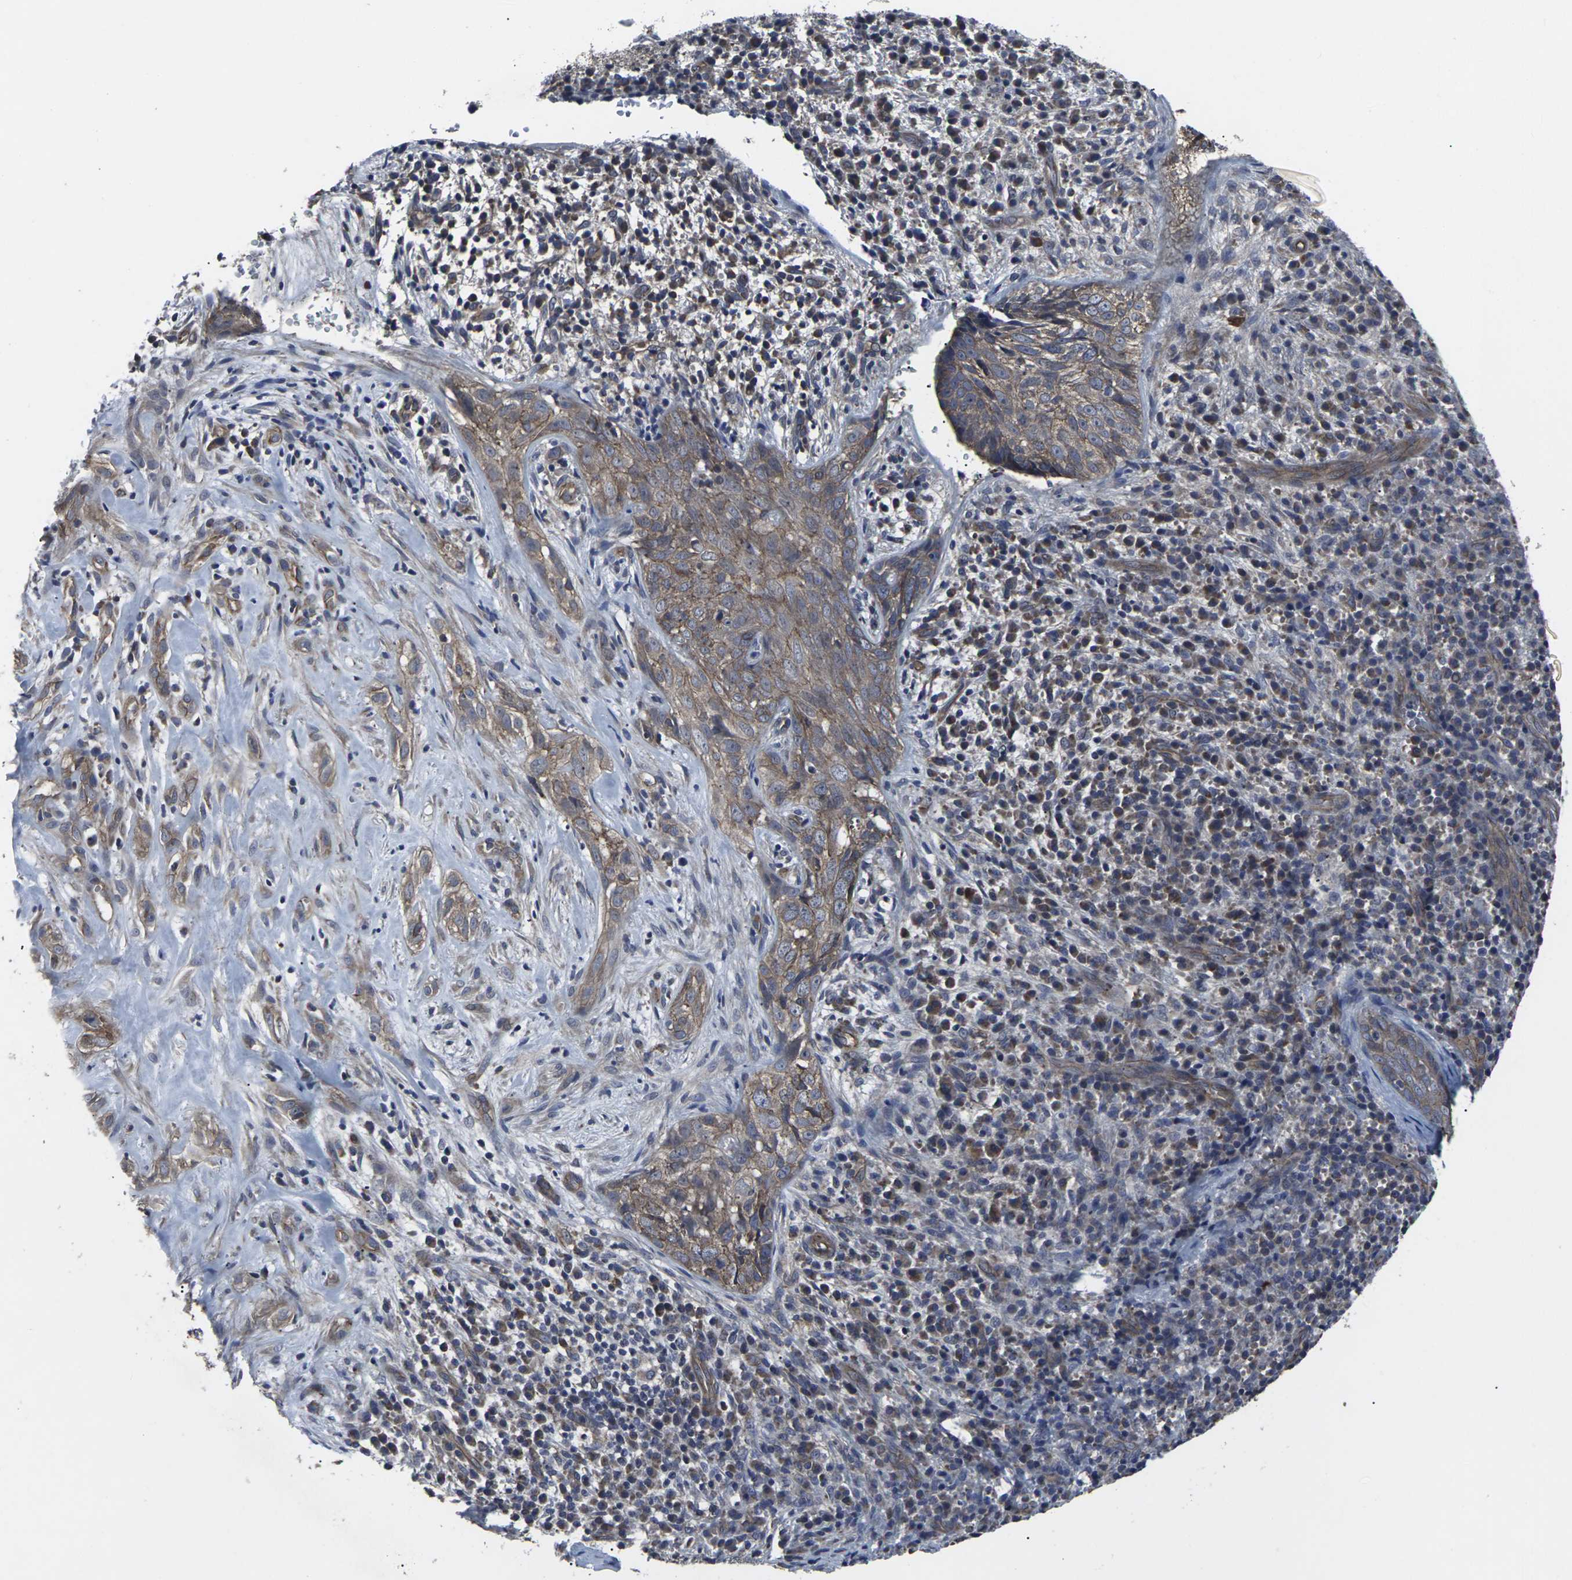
{"staining": {"intensity": "weak", "quantity": ">75%", "location": "cytoplasmic/membranous"}, "tissue": "skin cancer", "cell_type": "Tumor cells", "image_type": "cancer", "snomed": [{"axis": "morphology", "description": "Basal cell carcinoma"}, {"axis": "topography", "description": "Skin"}], "caption": "Tumor cells demonstrate weak cytoplasmic/membranous positivity in approximately >75% of cells in skin basal cell carcinoma.", "gene": "MAPKAPK2", "patient": {"sex": "male", "age": 72}}